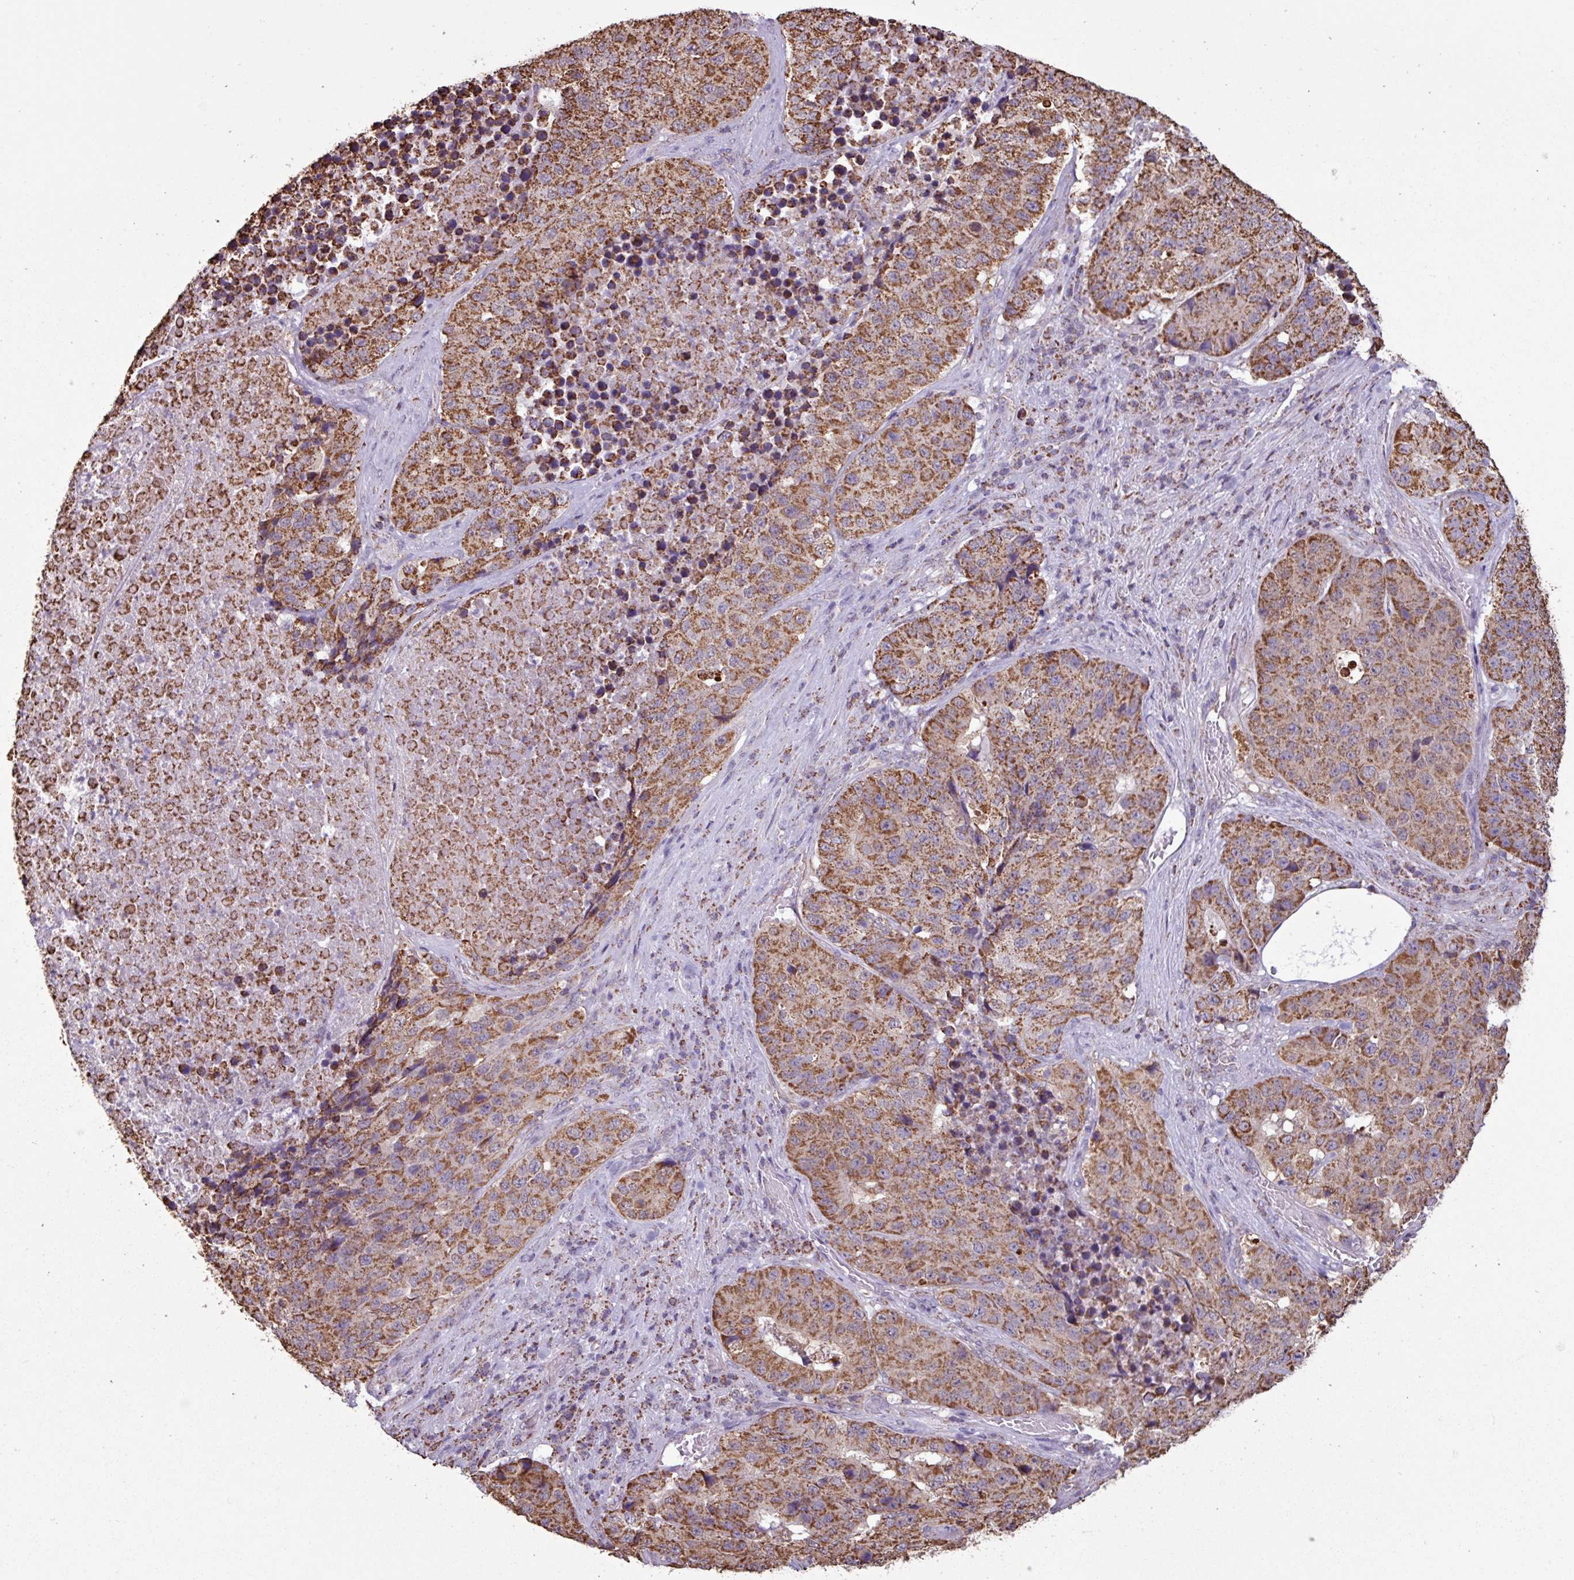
{"staining": {"intensity": "strong", "quantity": ">75%", "location": "cytoplasmic/membranous"}, "tissue": "stomach cancer", "cell_type": "Tumor cells", "image_type": "cancer", "snomed": [{"axis": "morphology", "description": "Adenocarcinoma, NOS"}, {"axis": "topography", "description": "Stomach"}], "caption": "Protein staining of stomach cancer tissue exhibits strong cytoplasmic/membranous expression in about >75% of tumor cells.", "gene": "ALG8", "patient": {"sex": "male", "age": 71}}